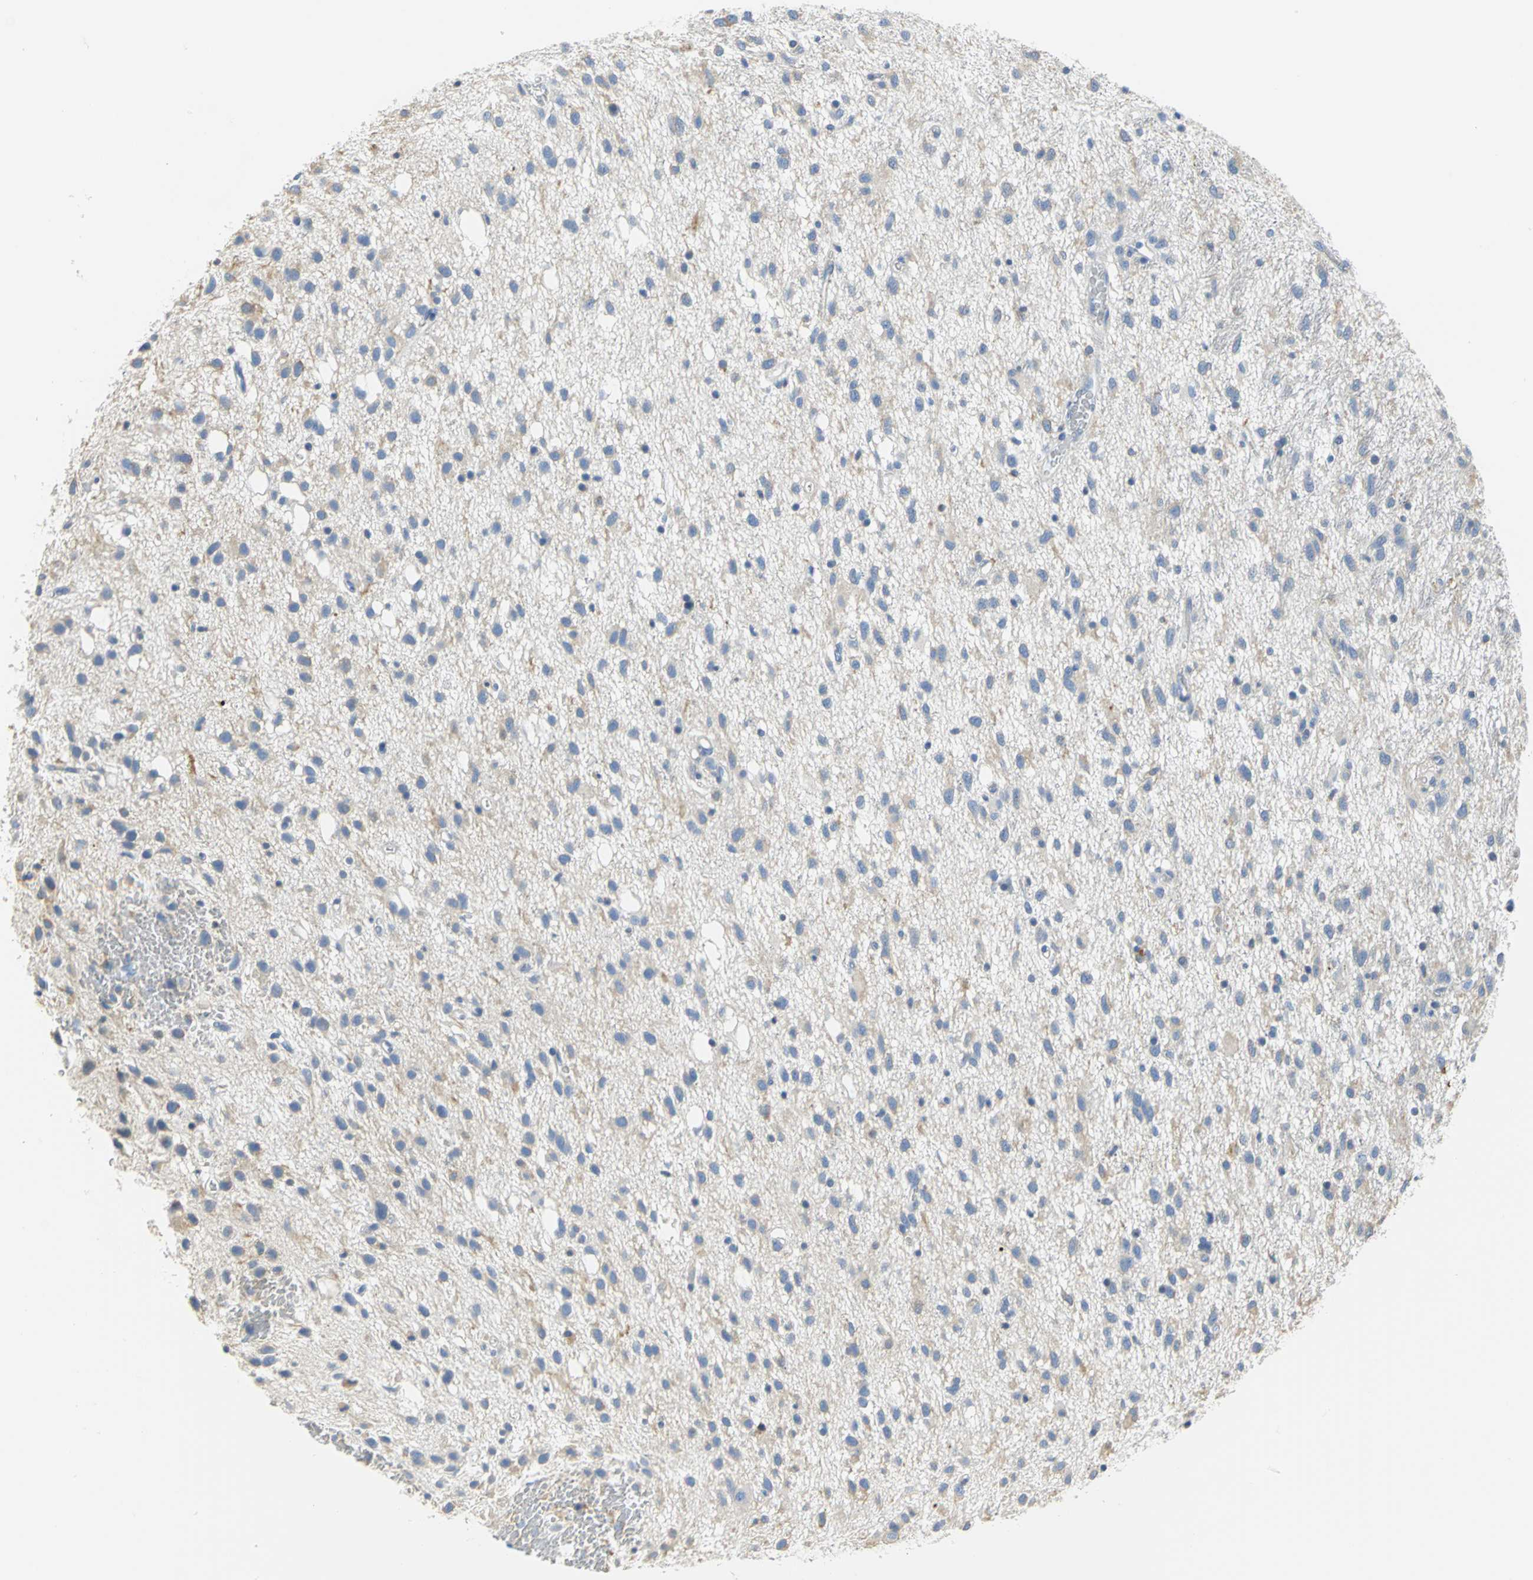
{"staining": {"intensity": "negative", "quantity": "none", "location": "none"}, "tissue": "glioma", "cell_type": "Tumor cells", "image_type": "cancer", "snomed": [{"axis": "morphology", "description": "Glioma, malignant, Low grade"}, {"axis": "topography", "description": "Brain"}], "caption": "Immunohistochemistry photomicrograph of neoplastic tissue: malignant low-grade glioma stained with DAB (3,3'-diaminobenzidine) shows no significant protein expression in tumor cells. (IHC, brightfield microscopy, high magnification).", "gene": "GNRH2", "patient": {"sex": "male", "age": 77}}